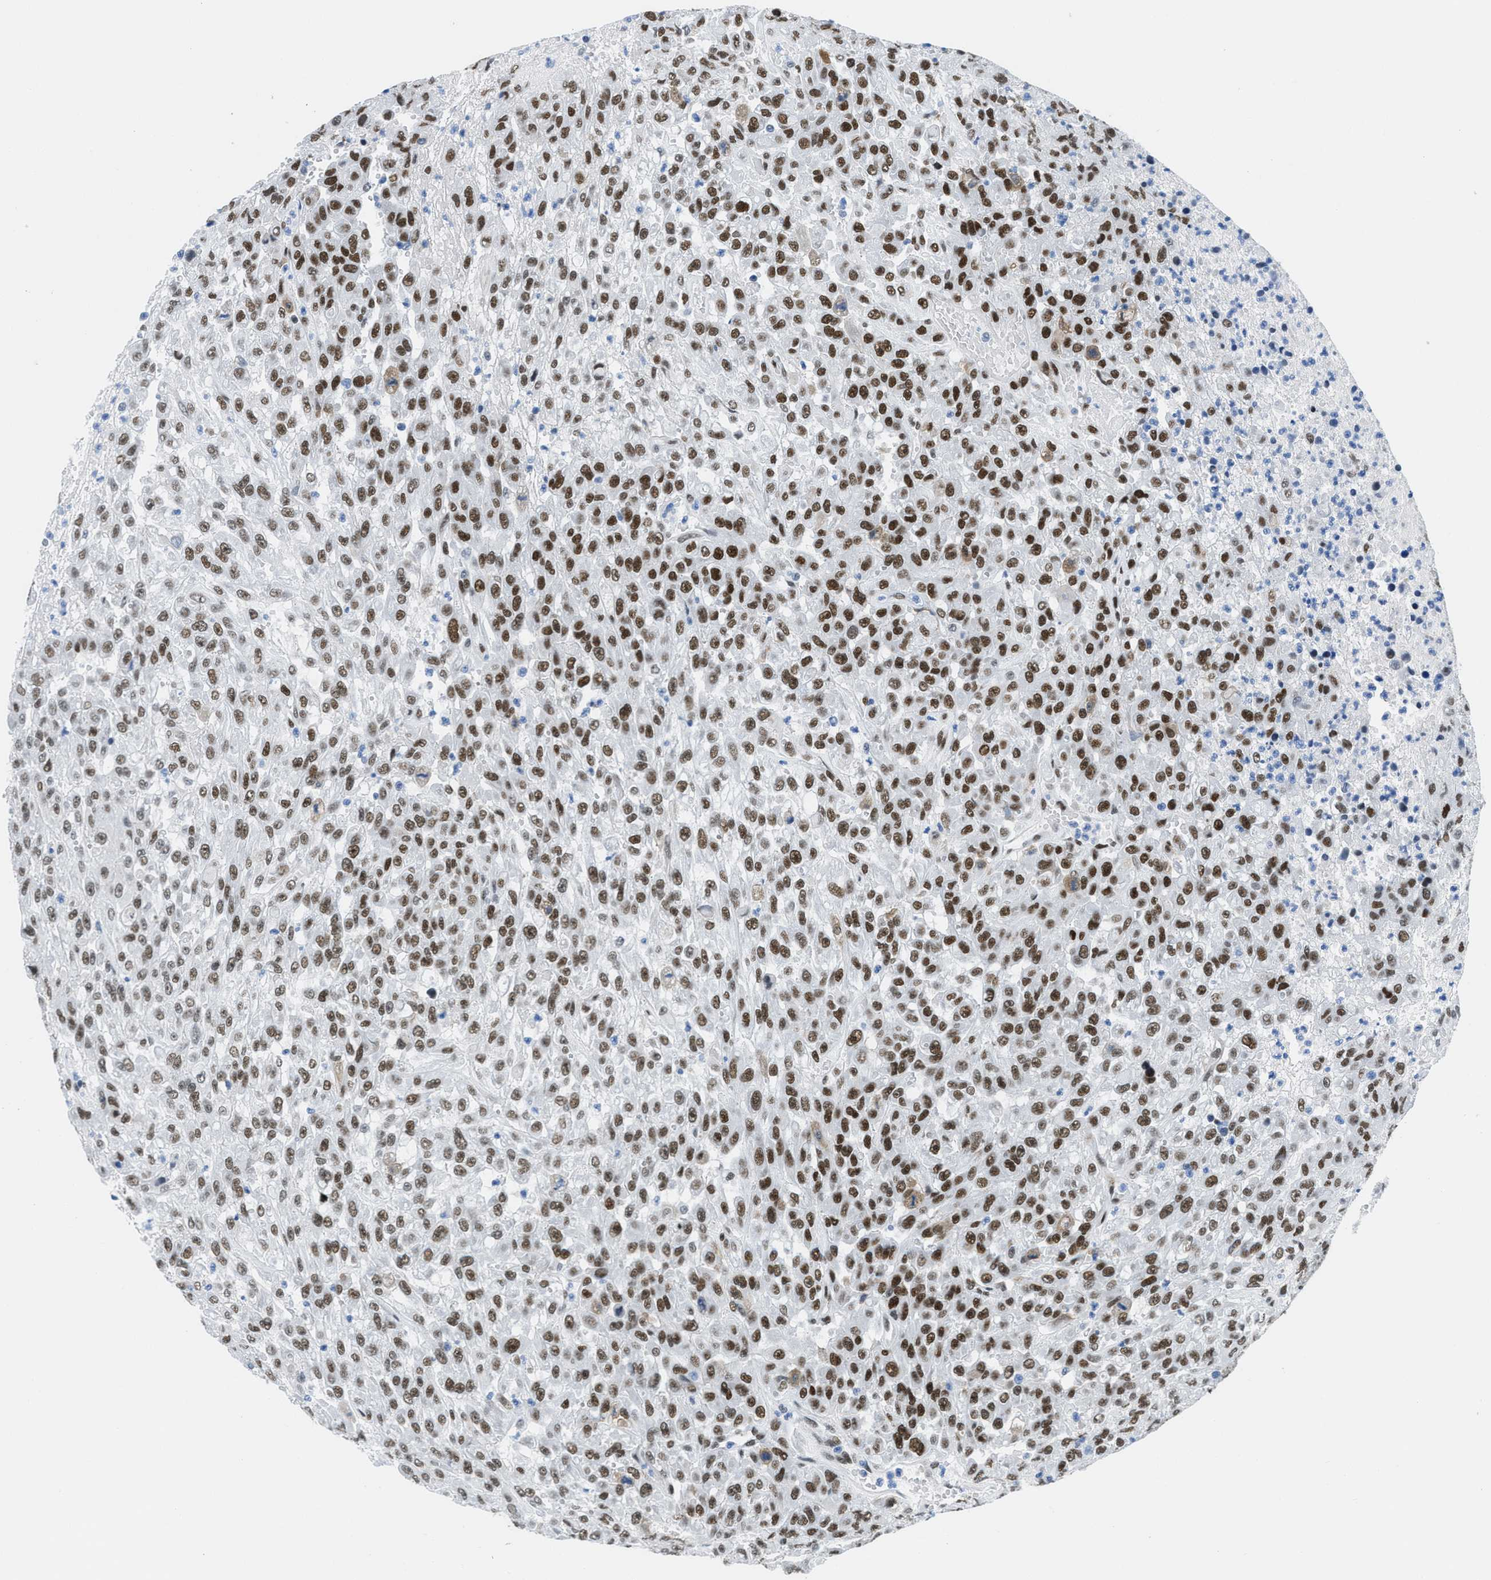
{"staining": {"intensity": "strong", "quantity": ">75%", "location": "nuclear"}, "tissue": "urothelial cancer", "cell_type": "Tumor cells", "image_type": "cancer", "snomed": [{"axis": "morphology", "description": "Urothelial carcinoma, High grade"}, {"axis": "topography", "description": "Urinary bladder"}], "caption": "Urothelial carcinoma (high-grade) tissue reveals strong nuclear staining in approximately >75% of tumor cells (DAB (3,3'-diaminobenzidine) = brown stain, brightfield microscopy at high magnification).", "gene": "SMARCAD1", "patient": {"sex": "male", "age": 46}}